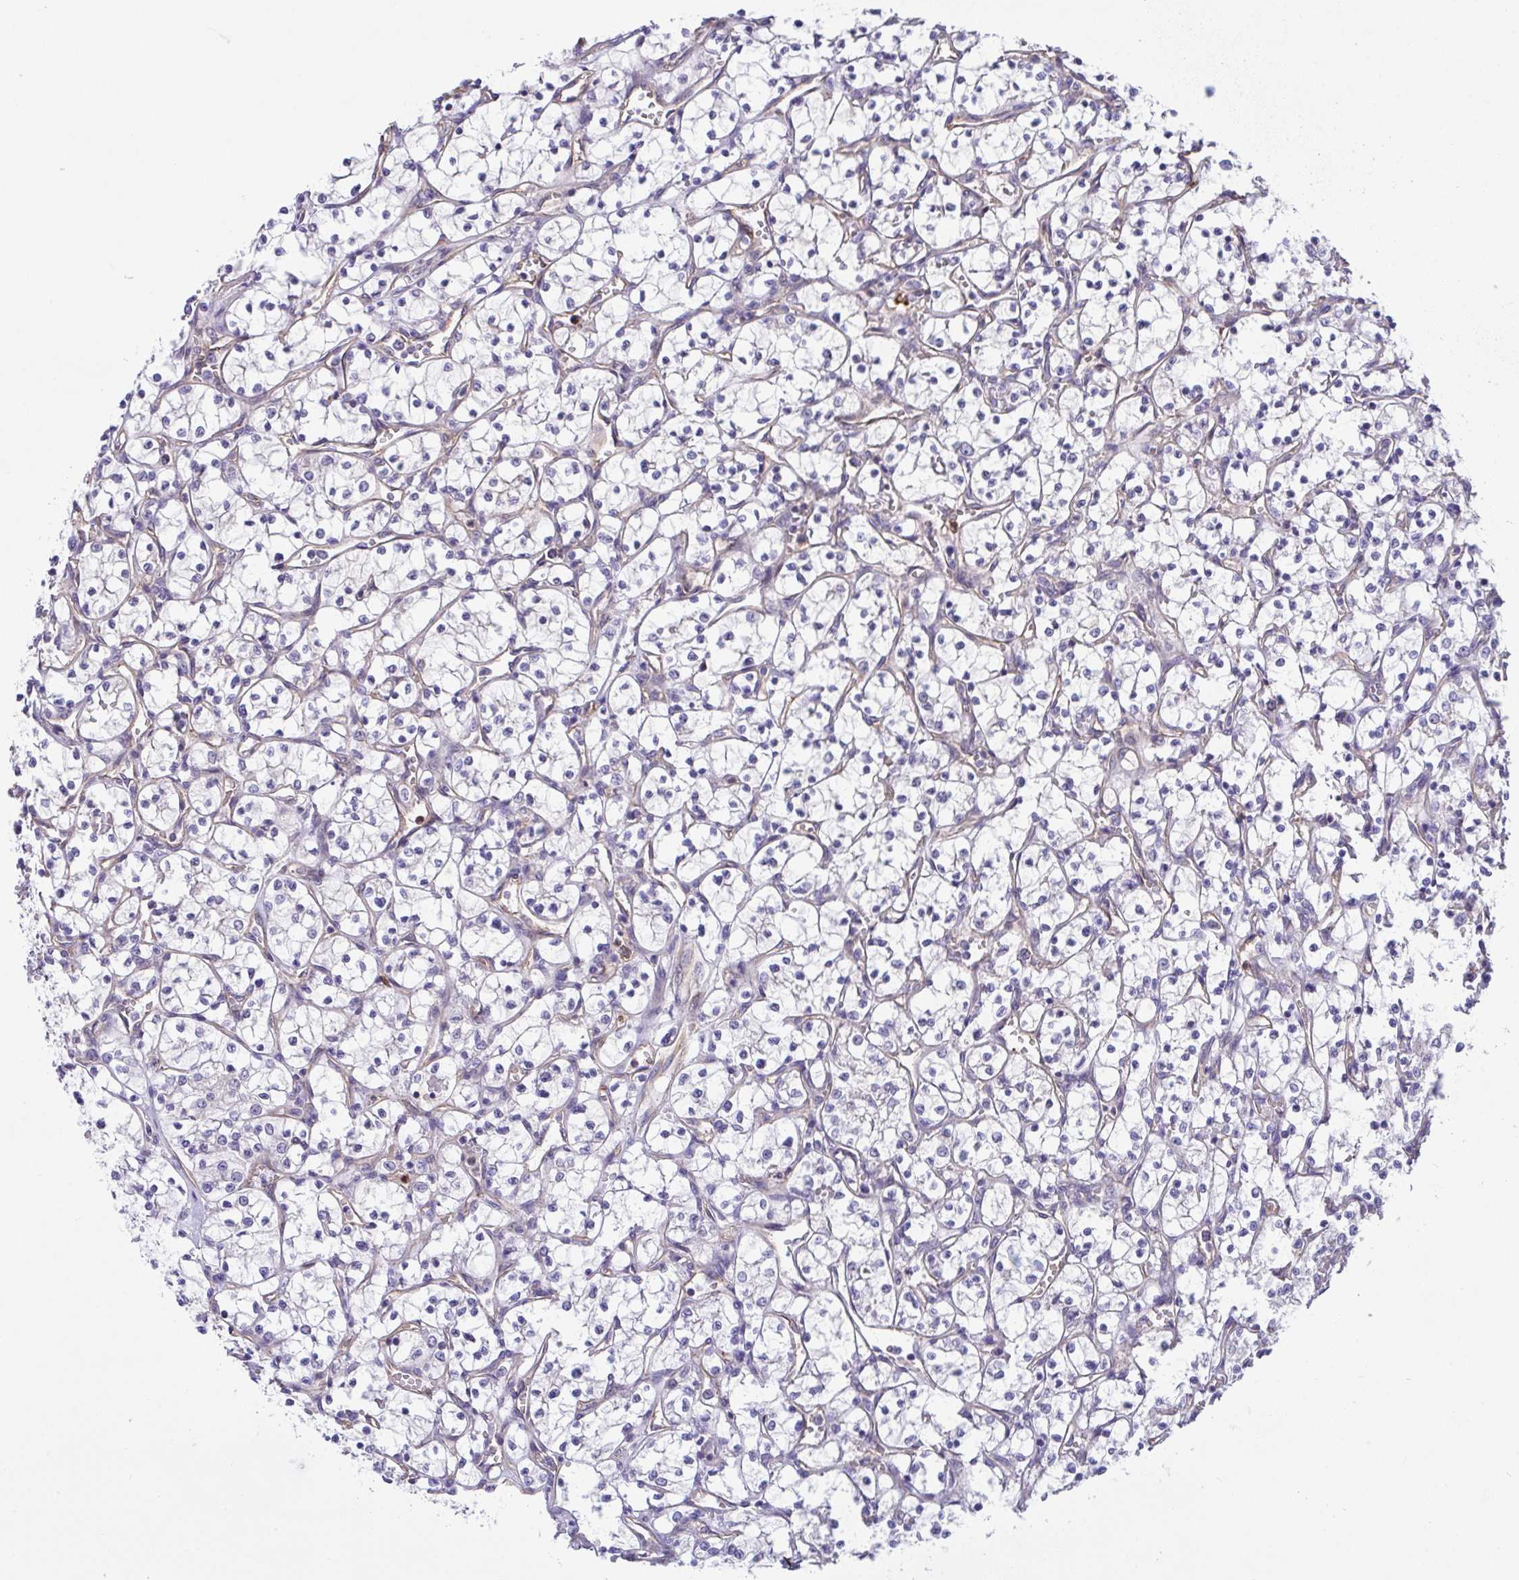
{"staining": {"intensity": "negative", "quantity": "none", "location": "none"}, "tissue": "renal cancer", "cell_type": "Tumor cells", "image_type": "cancer", "snomed": [{"axis": "morphology", "description": "Adenocarcinoma, NOS"}, {"axis": "topography", "description": "Kidney"}], "caption": "The IHC histopathology image has no significant positivity in tumor cells of adenocarcinoma (renal) tissue.", "gene": "RHOXF1", "patient": {"sex": "female", "age": 69}}